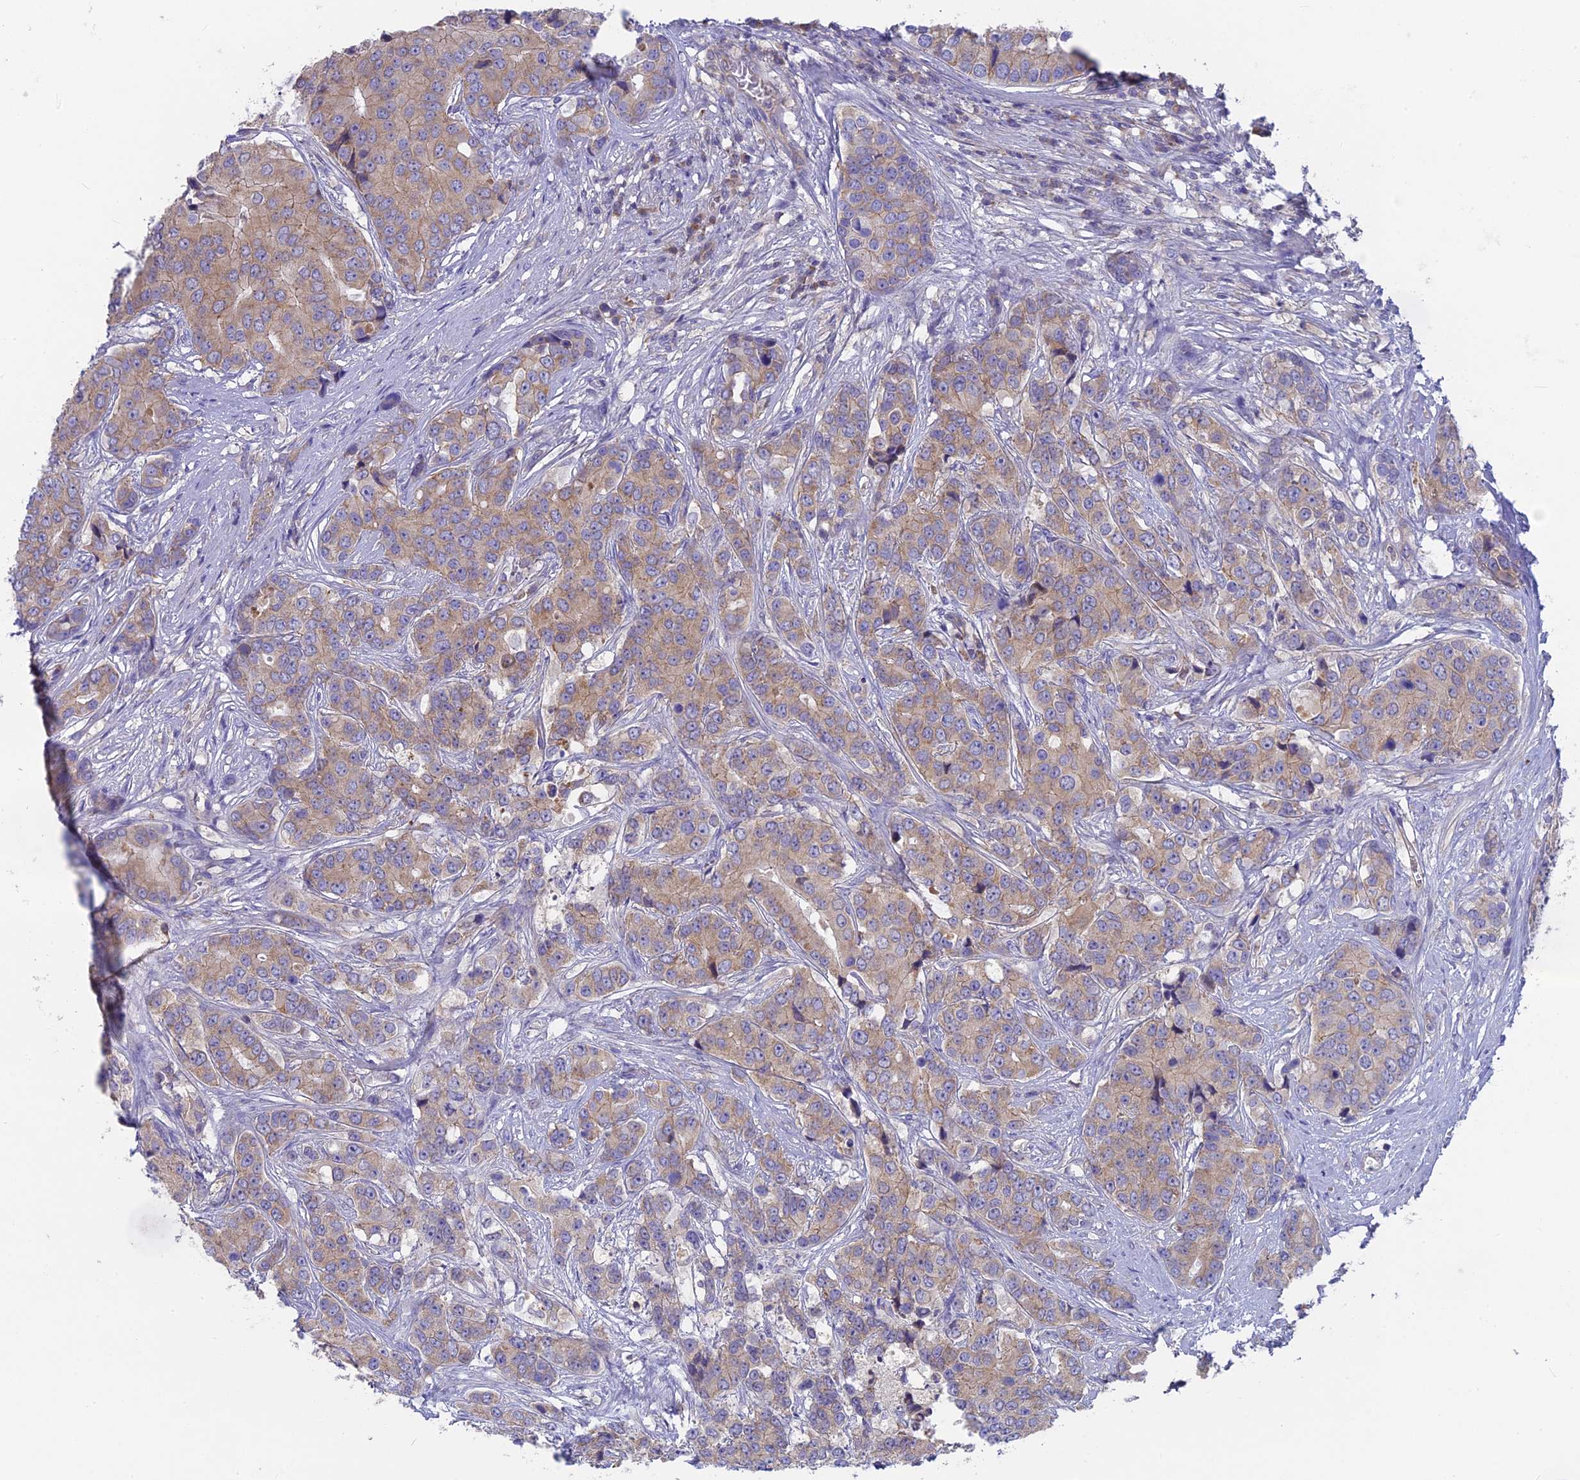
{"staining": {"intensity": "moderate", "quantity": "25%-75%", "location": "cytoplasmic/membranous"}, "tissue": "prostate cancer", "cell_type": "Tumor cells", "image_type": "cancer", "snomed": [{"axis": "morphology", "description": "Adenocarcinoma, High grade"}, {"axis": "topography", "description": "Prostate"}], "caption": "A high-resolution micrograph shows immunohistochemistry (IHC) staining of prostate cancer, which exhibits moderate cytoplasmic/membranous positivity in about 25%-75% of tumor cells.", "gene": "PZP", "patient": {"sex": "male", "age": 62}}